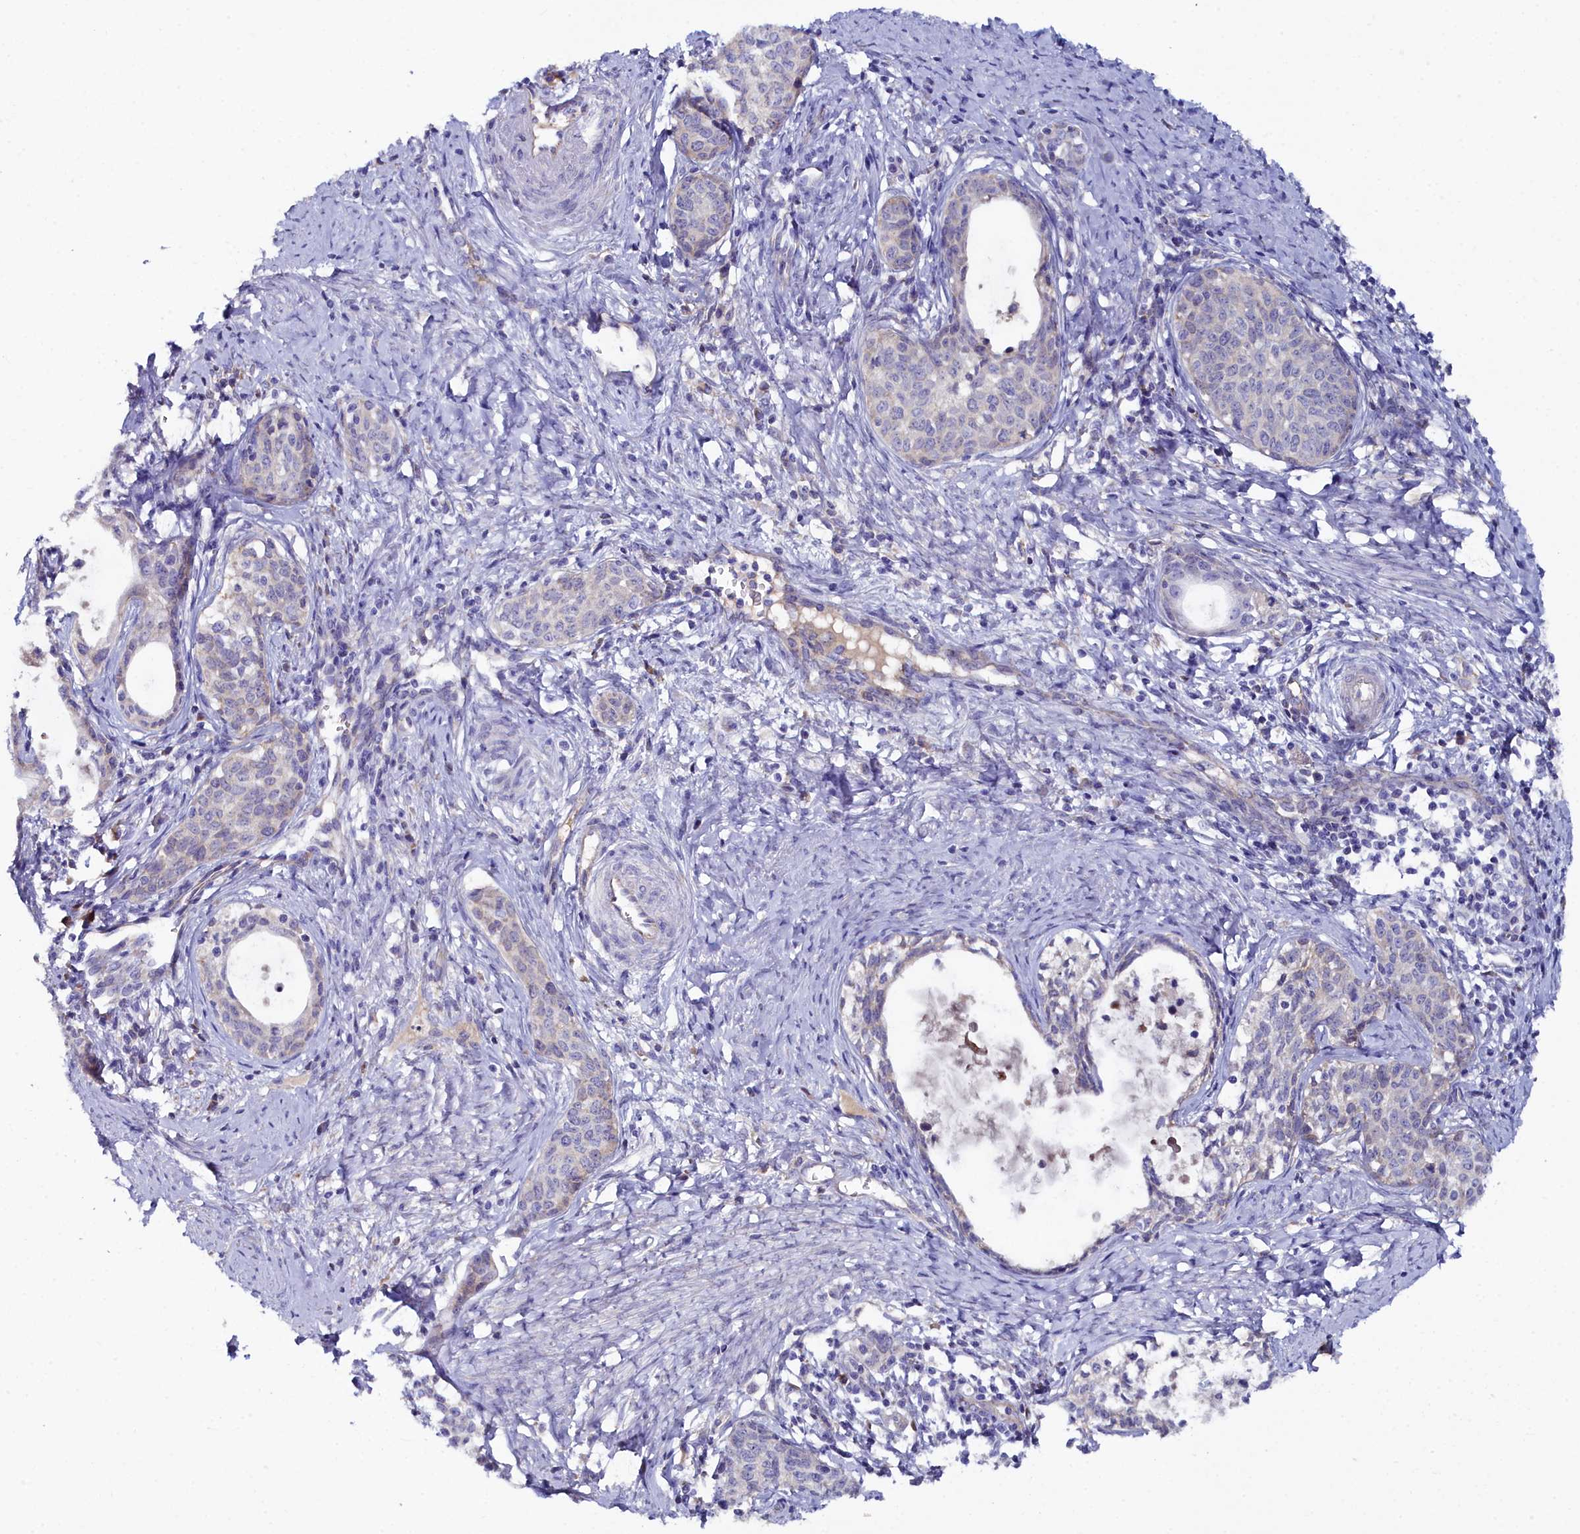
{"staining": {"intensity": "negative", "quantity": "none", "location": "none"}, "tissue": "cervical cancer", "cell_type": "Tumor cells", "image_type": "cancer", "snomed": [{"axis": "morphology", "description": "Squamous cell carcinoma, NOS"}, {"axis": "topography", "description": "Cervix"}], "caption": "Squamous cell carcinoma (cervical) was stained to show a protein in brown. There is no significant staining in tumor cells. (Stains: DAB immunohistochemistry with hematoxylin counter stain, Microscopy: brightfield microscopy at high magnification).", "gene": "SLC49A3", "patient": {"sex": "female", "age": 52}}